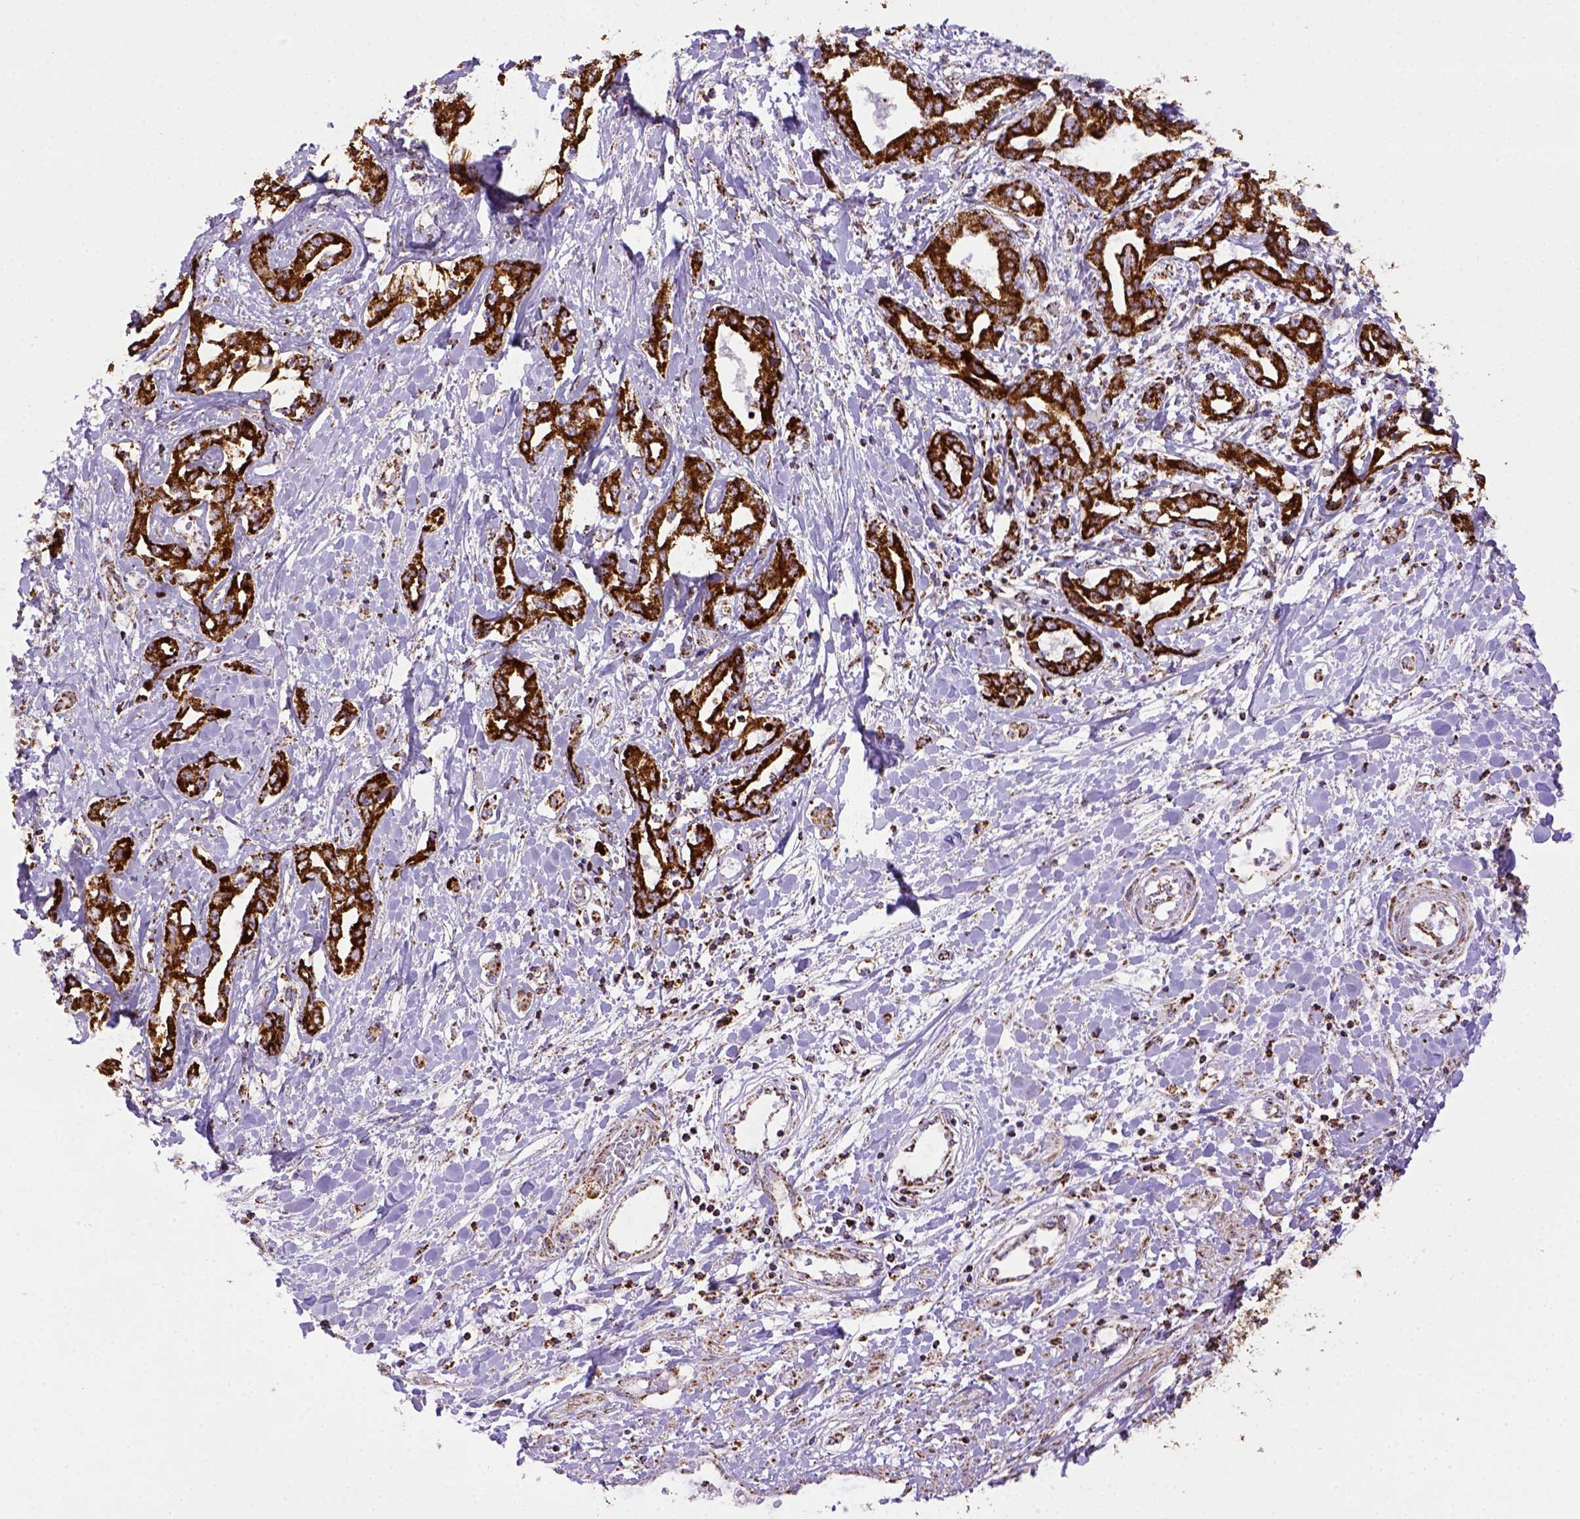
{"staining": {"intensity": "strong", "quantity": ">75%", "location": "cytoplasmic/membranous"}, "tissue": "liver cancer", "cell_type": "Tumor cells", "image_type": "cancer", "snomed": [{"axis": "morphology", "description": "Cholangiocarcinoma"}, {"axis": "topography", "description": "Liver"}], "caption": "Strong cytoplasmic/membranous staining for a protein is present in approximately >75% of tumor cells of liver cancer (cholangiocarcinoma) using IHC.", "gene": "MT-CO1", "patient": {"sex": "male", "age": 59}}